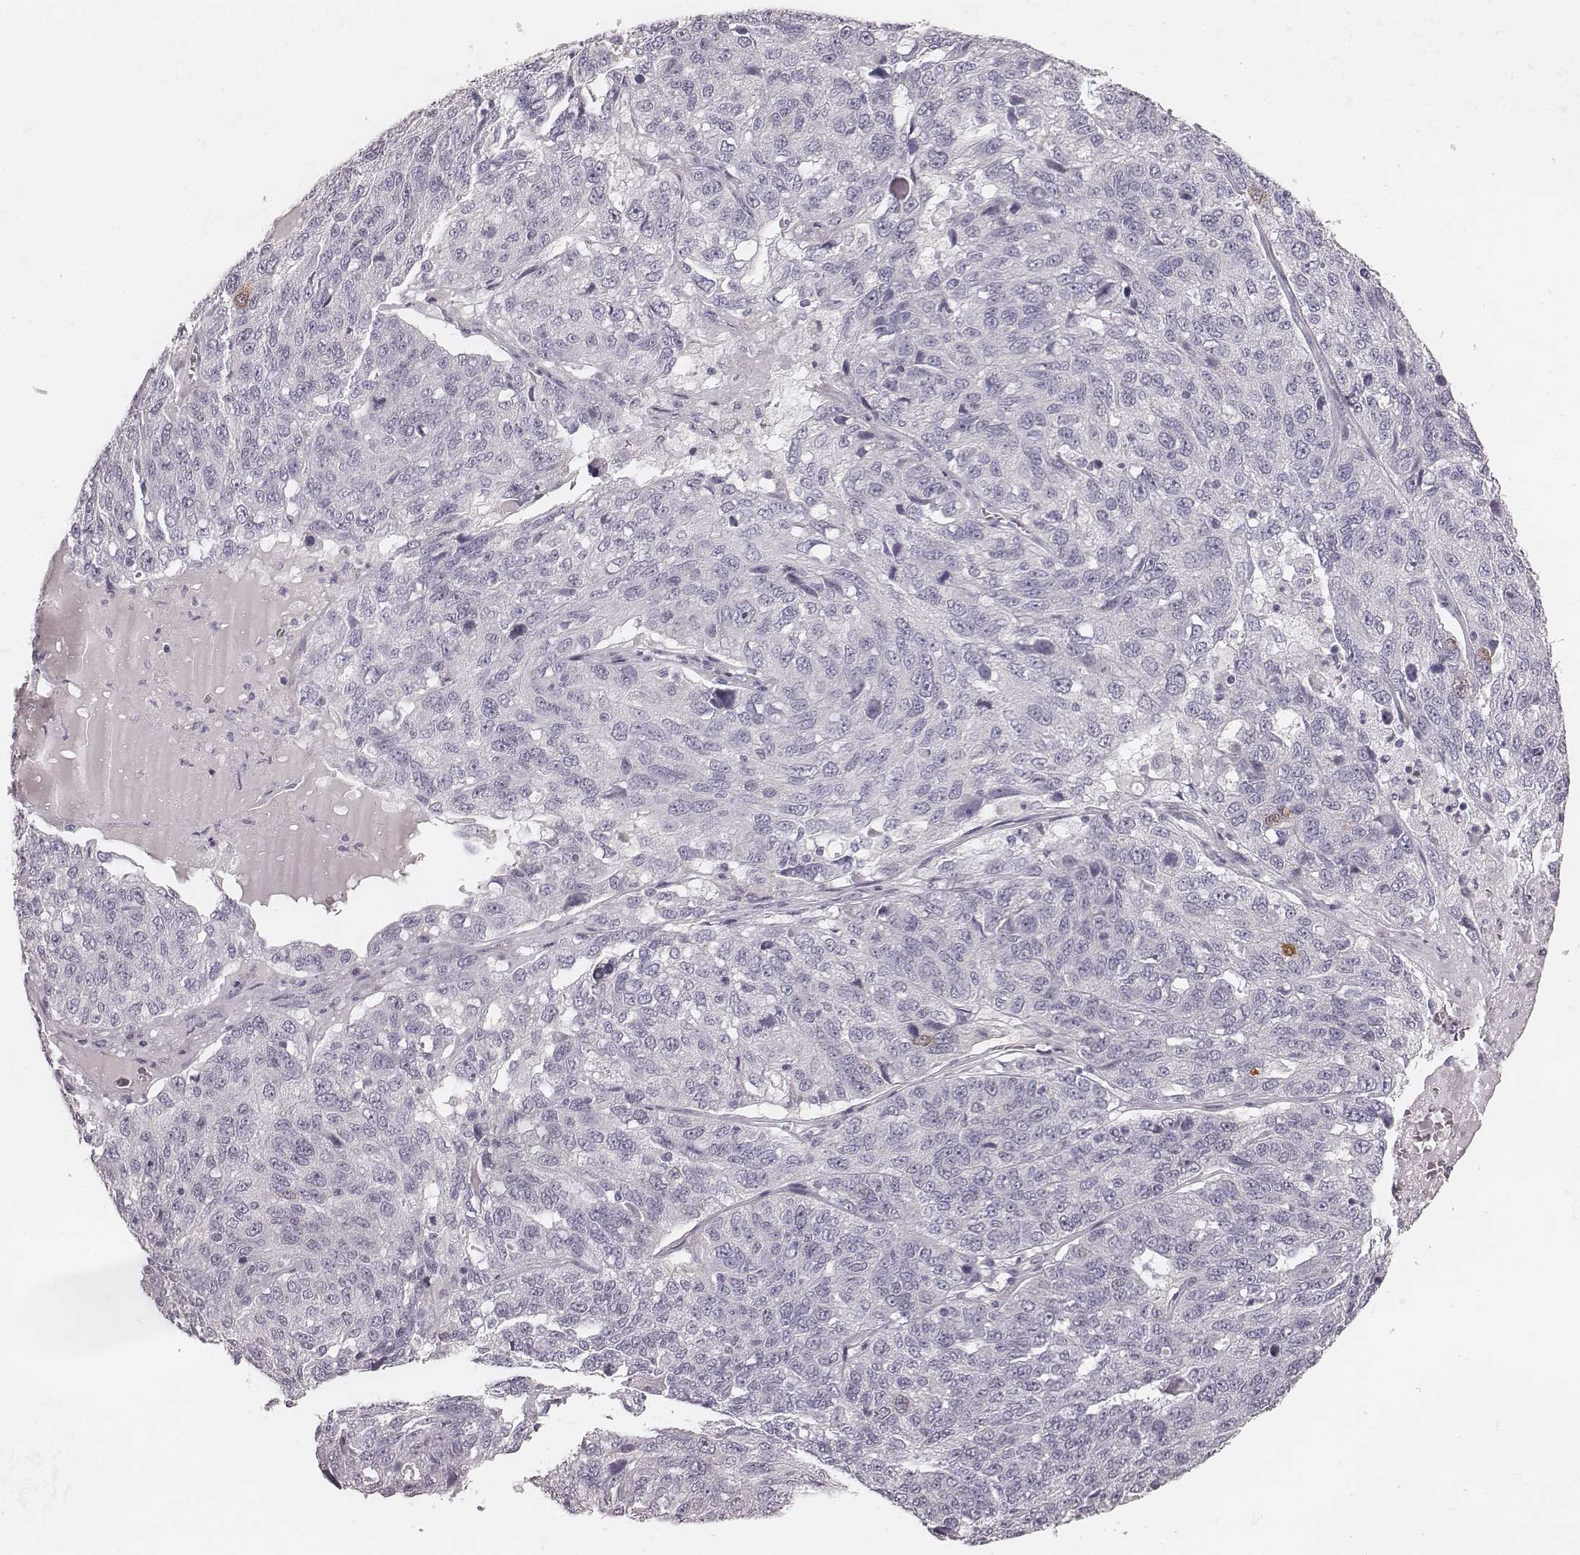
{"staining": {"intensity": "negative", "quantity": "none", "location": "none"}, "tissue": "ovarian cancer", "cell_type": "Tumor cells", "image_type": "cancer", "snomed": [{"axis": "morphology", "description": "Cystadenocarcinoma, serous, NOS"}, {"axis": "topography", "description": "Ovary"}], "caption": "Immunohistochemical staining of serous cystadenocarcinoma (ovarian) reveals no significant expression in tumor cells.", "gene": "SPA17", "patient": {"sex": "female", "age": 71}}